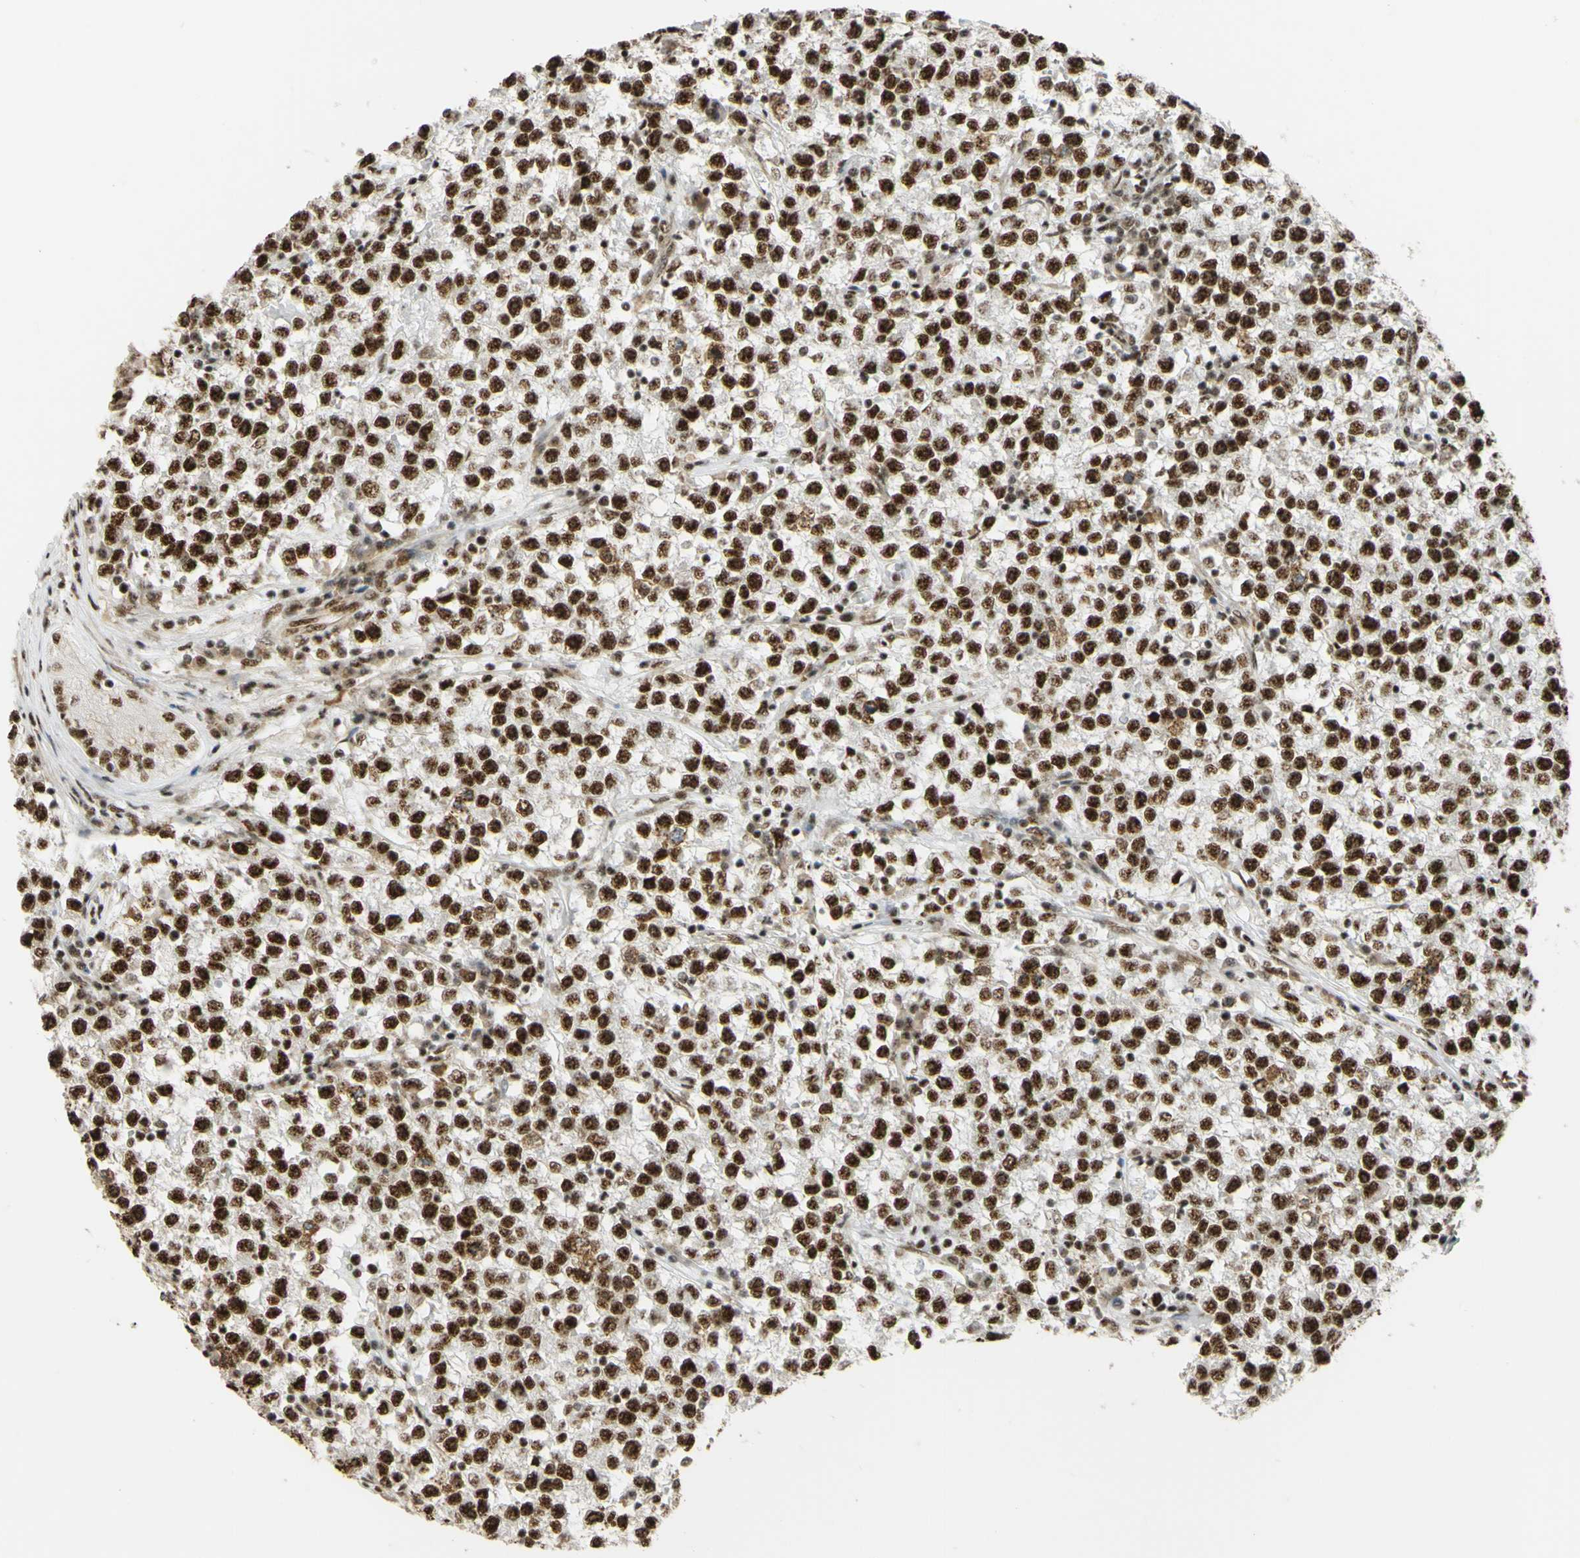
{"staining": {"intensity": "strong", "quantity": ">75%", "location": "nuclear"}, "tissue": "testis cancer", "cell_type": "Tumor cells", "image_type": "cancer", "snomed": [{"axis": "morphology", "description": "Seminoma, NOS"}, {"axis": "topography", "description": "Testis"}], "caption": "Human seminoma (testis) stained with a brown dye demonstrates strong nuclear positive staining in about >75% of tumor cells.", "gene": "SAP18", "patient": {"sex": "male", "age": 22}}